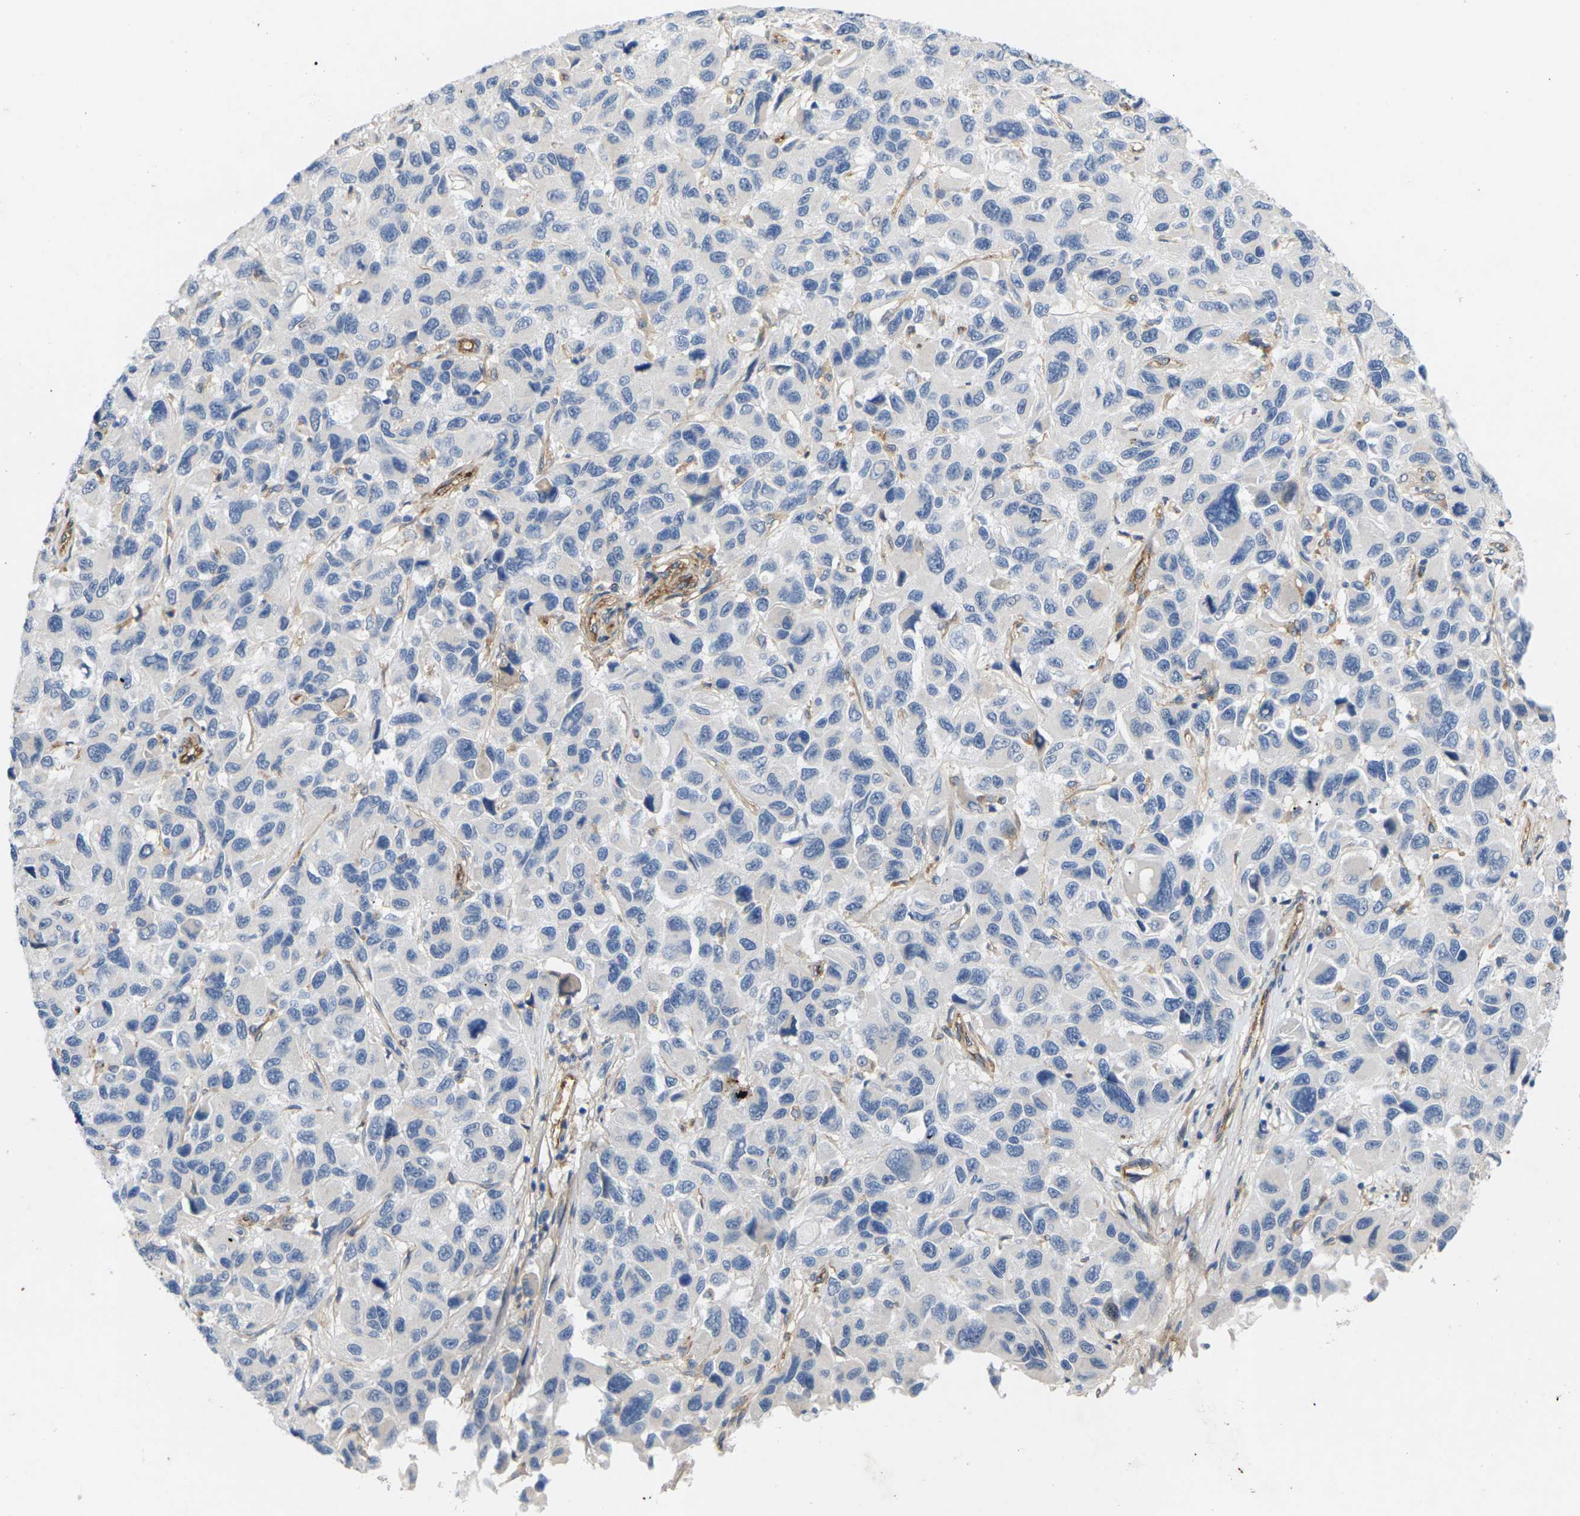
{"staining": {"intensity": "negative", "quantity": "none", "location": "none"}, "tissue": "melanoma", "cell_type": "Tumor cells", "image_type": "cancer", "snomed": [{"axis": "morphology", "description": "Malignant melanoma, NOS"}, {"axis": "topography", "description": "Skin"}], "caption": "DAB (3,3'-diaminobenzidine) immunohistochemical staining of malignant melanoma demonstrates no significant expression in tumor cells.", "gene": "ITGA5", "patient": {"sex": "male", "age": 53}}